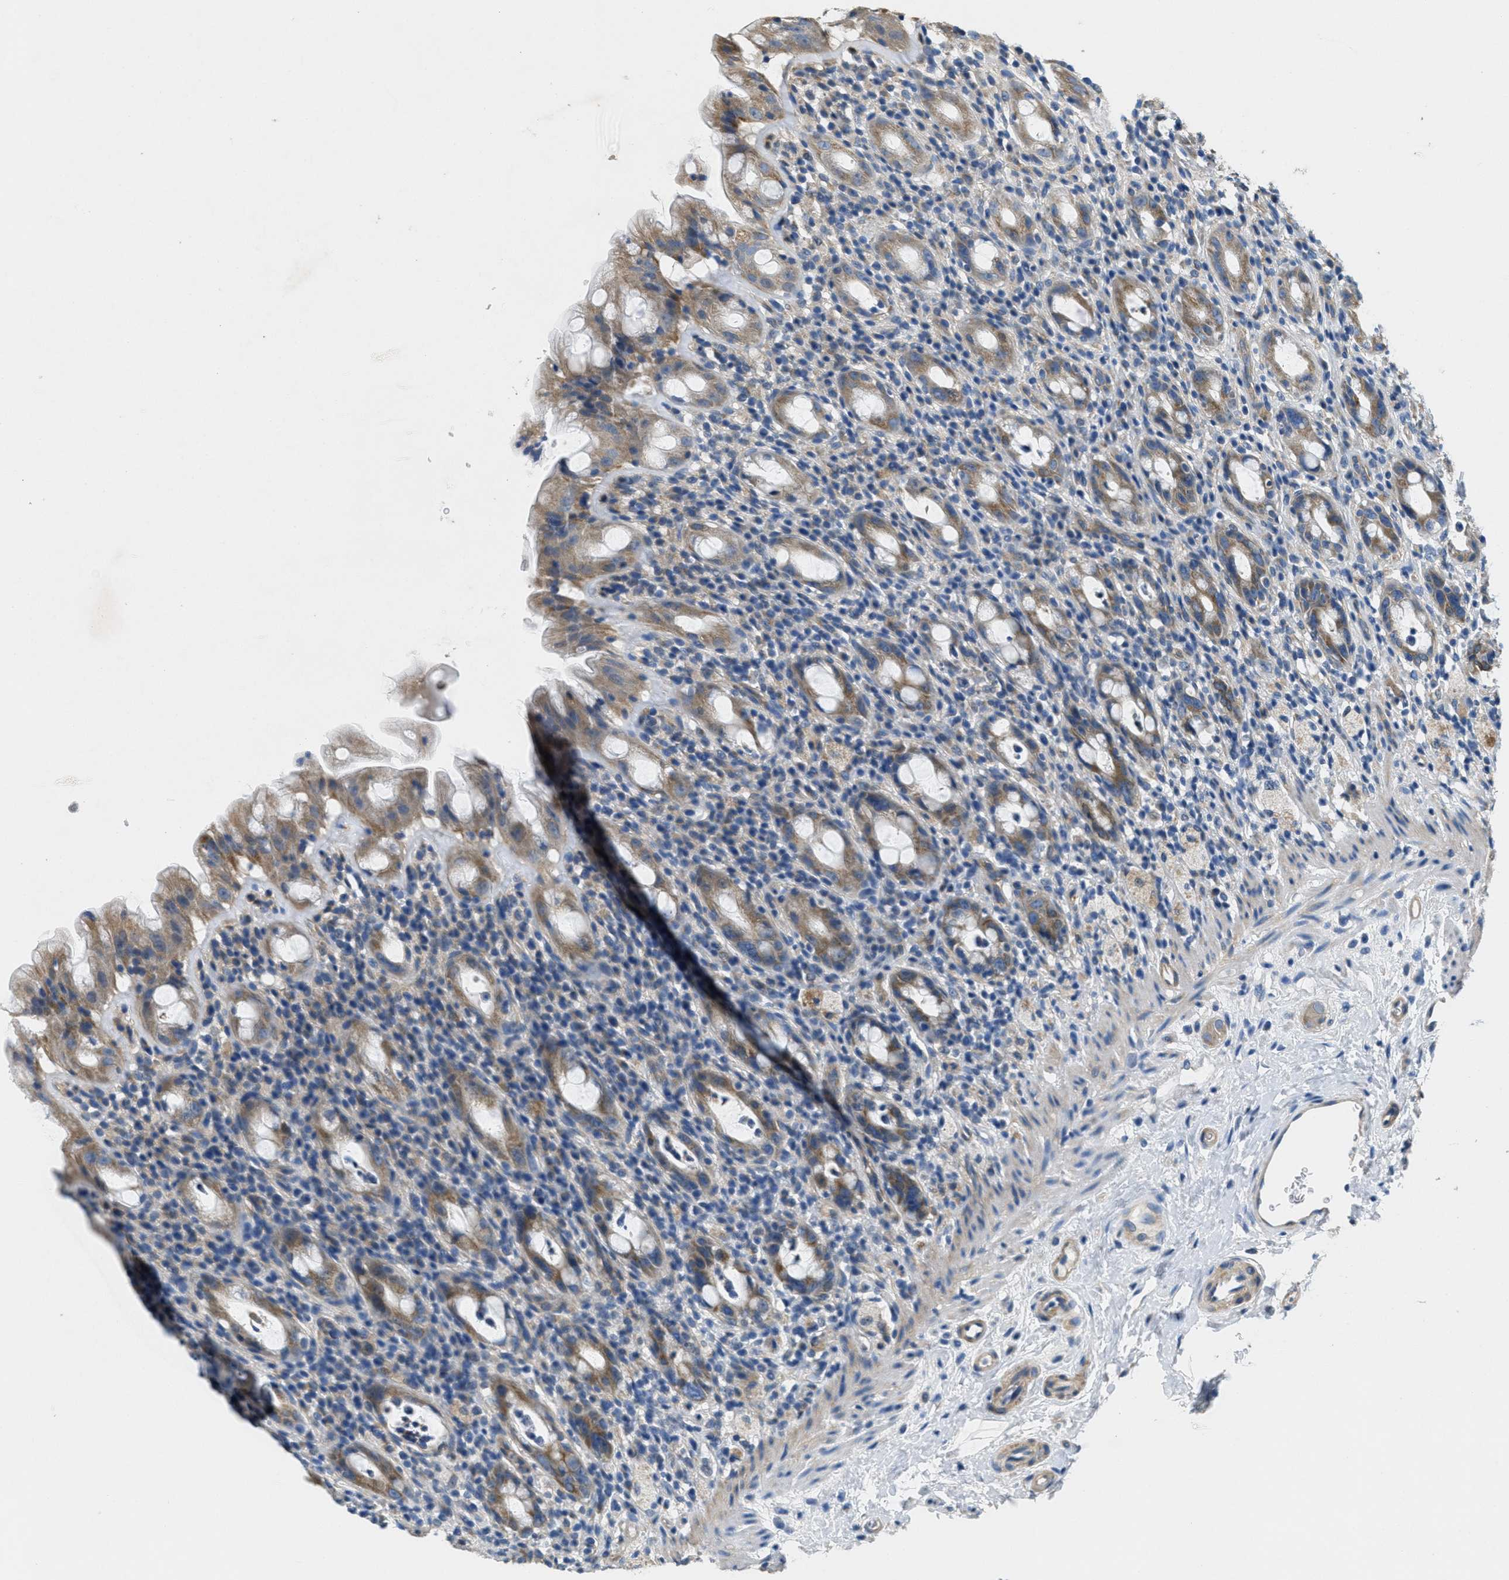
{"staining": {"intensity": "moderate", "quantity": "25%-75%", "location": "cytoplasmic/membranous"}, "tissue": "rectum", "cell_type": "Glandular cells", "image_type": "normal", "snomed": [{"axis": "morphology", "description": "Normal tissue, NOS"}, {"axis": "topography", "description": "Rectum"}], "caption": "Moderate cytoplasmic/membranous staining is seen in about 25%-75% of glandular cells in benign rectum.", "gene": "TOMM70", "patient": {"sex": "male", "age": 44}}